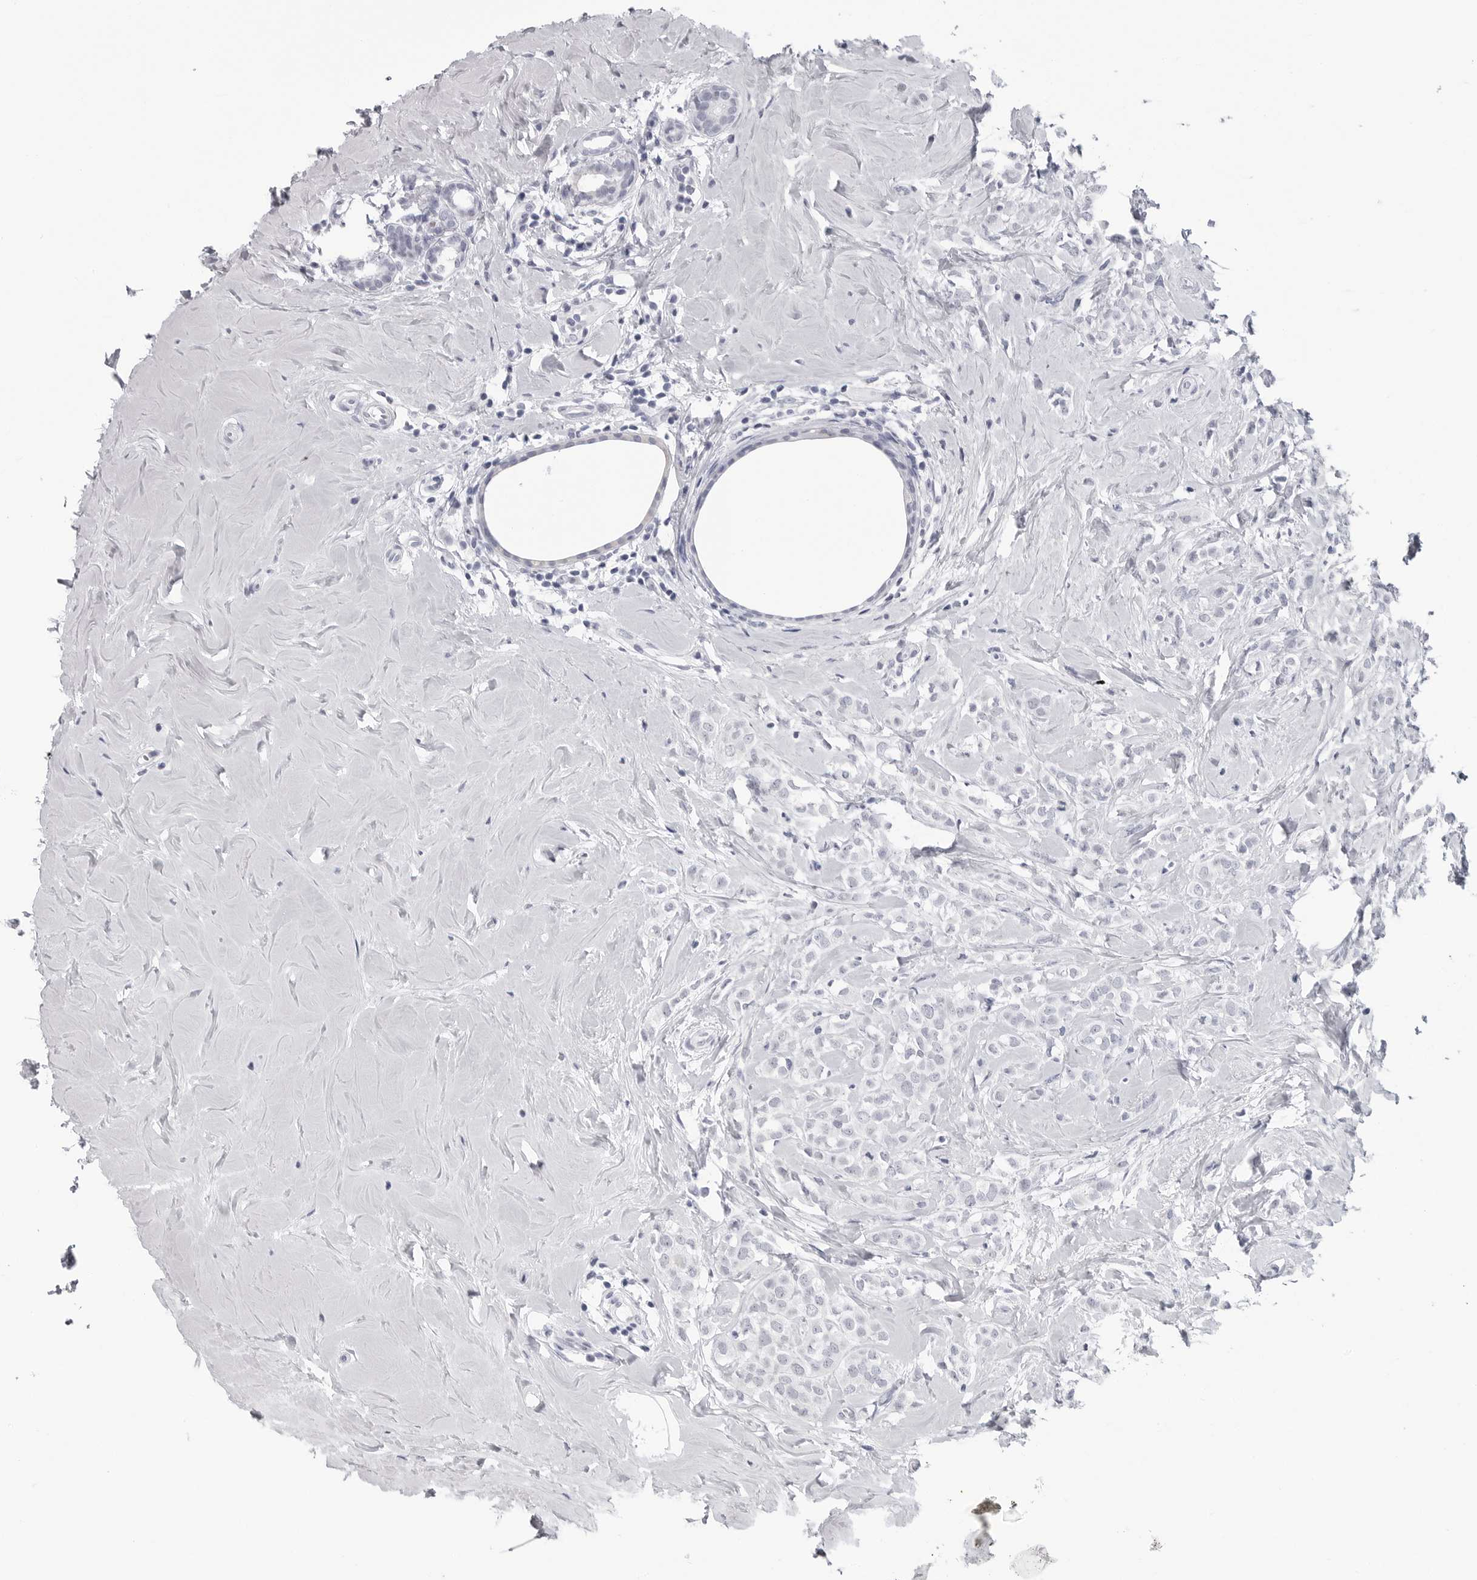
{"staining": {"intensity": "negative", "quantity": "none", "location": "none"}, "tissue": "breast cancer", "cell_type": "Tumor cells", "image_type": "cancer", "snomed": [{"axis": "morphology", "description": "Lobular carcinoma"}, {"axis": "topography", "description": "Breast"}], "caption": "IHC of breast lobular carcinoma reveals no staining in tumor cells.", "gene": "PGA3", "patient": {"sex": "female", "age": 47}}